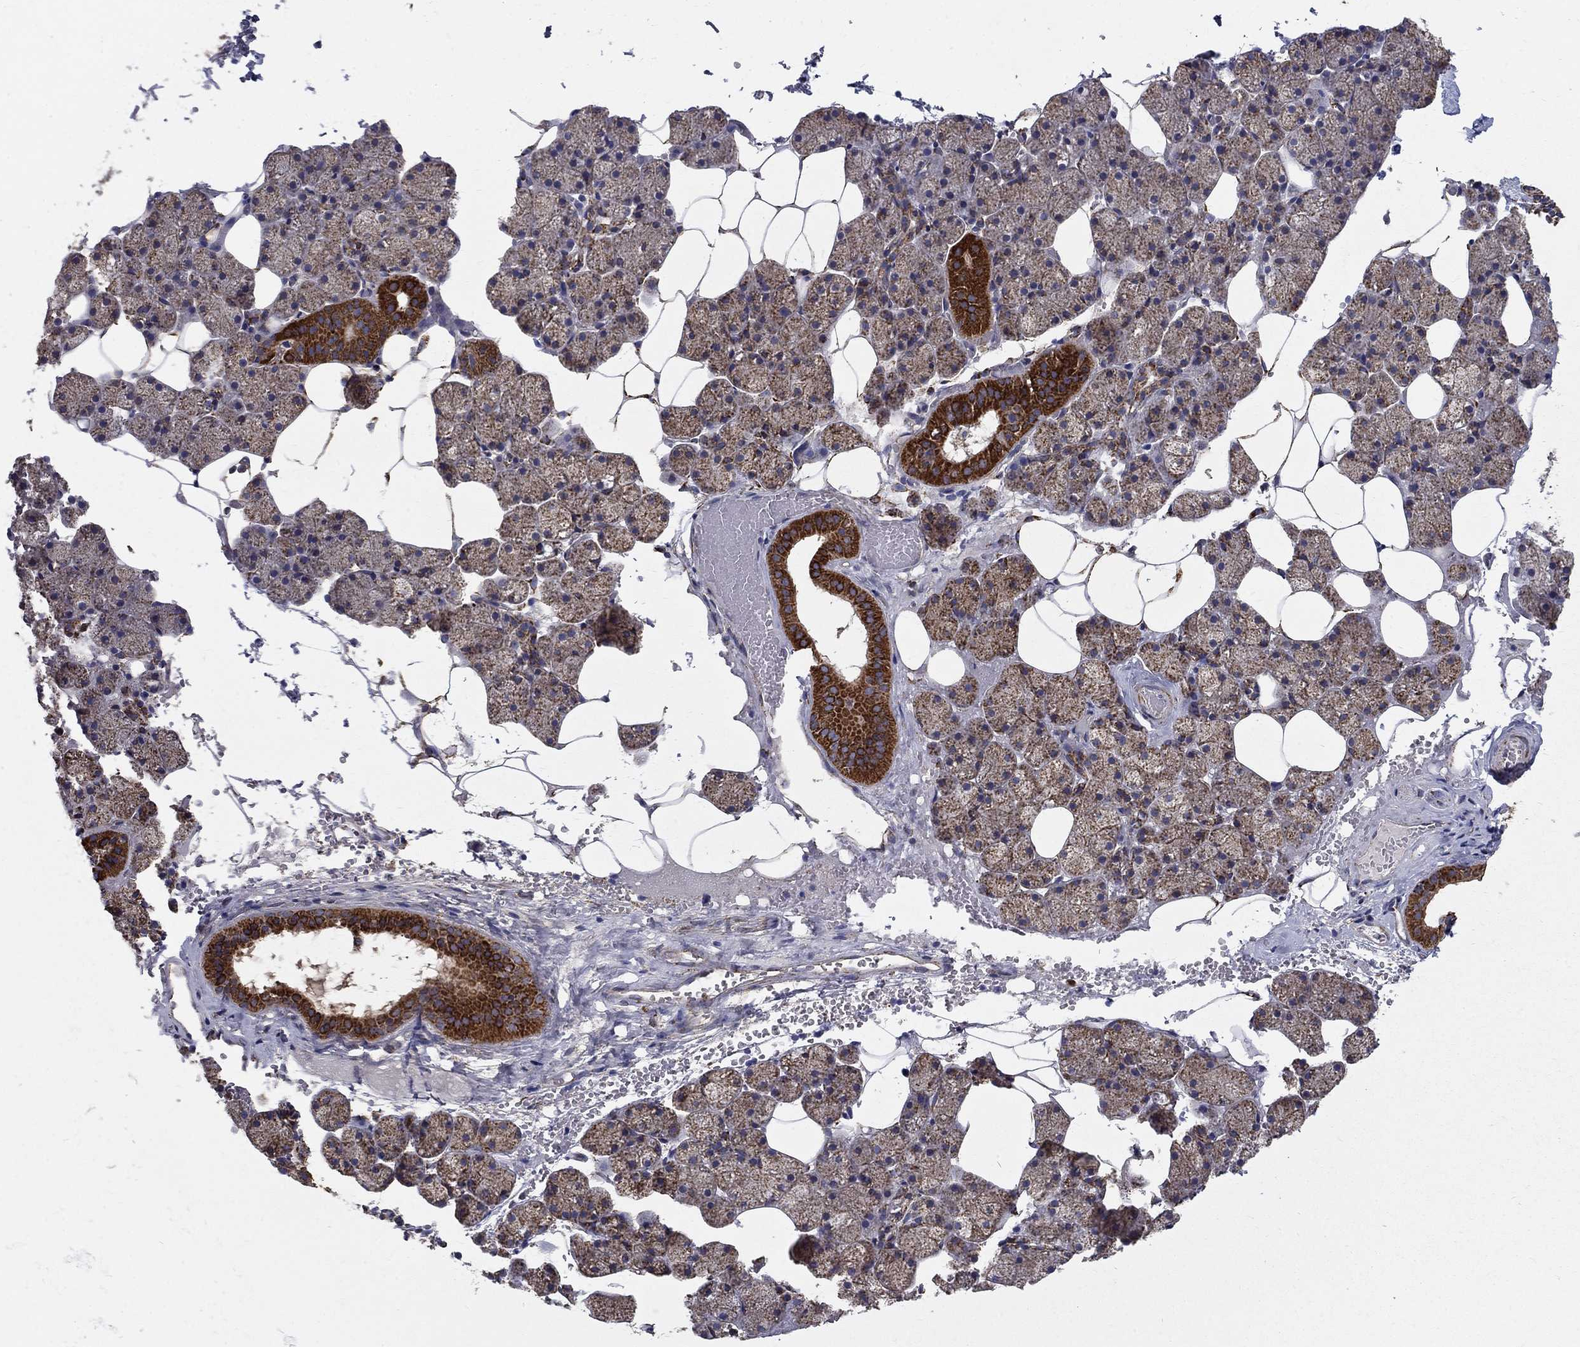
{"staining": {"intensity": "strong", "quantity": "25%-75%", "location": "cytoplasmic/membranous"}, "tissue": "salivary gland", "cell_type": "Glandular cells", "image_type": "normal", "snomed": [{"axis": "morphology", "description": "Normal tissue, NOS"}, {"axis": "topography", "description": "Salivary gland"}], "caption": "Protein expression by immunohistochemistry (IHC) displays strong cytoplasmic/membranous staining in about 25%-75% of glandular cells in unremarkable salivary gland.", "gene": "GCSH", "patient": {"sex": "male", "age": 38}}